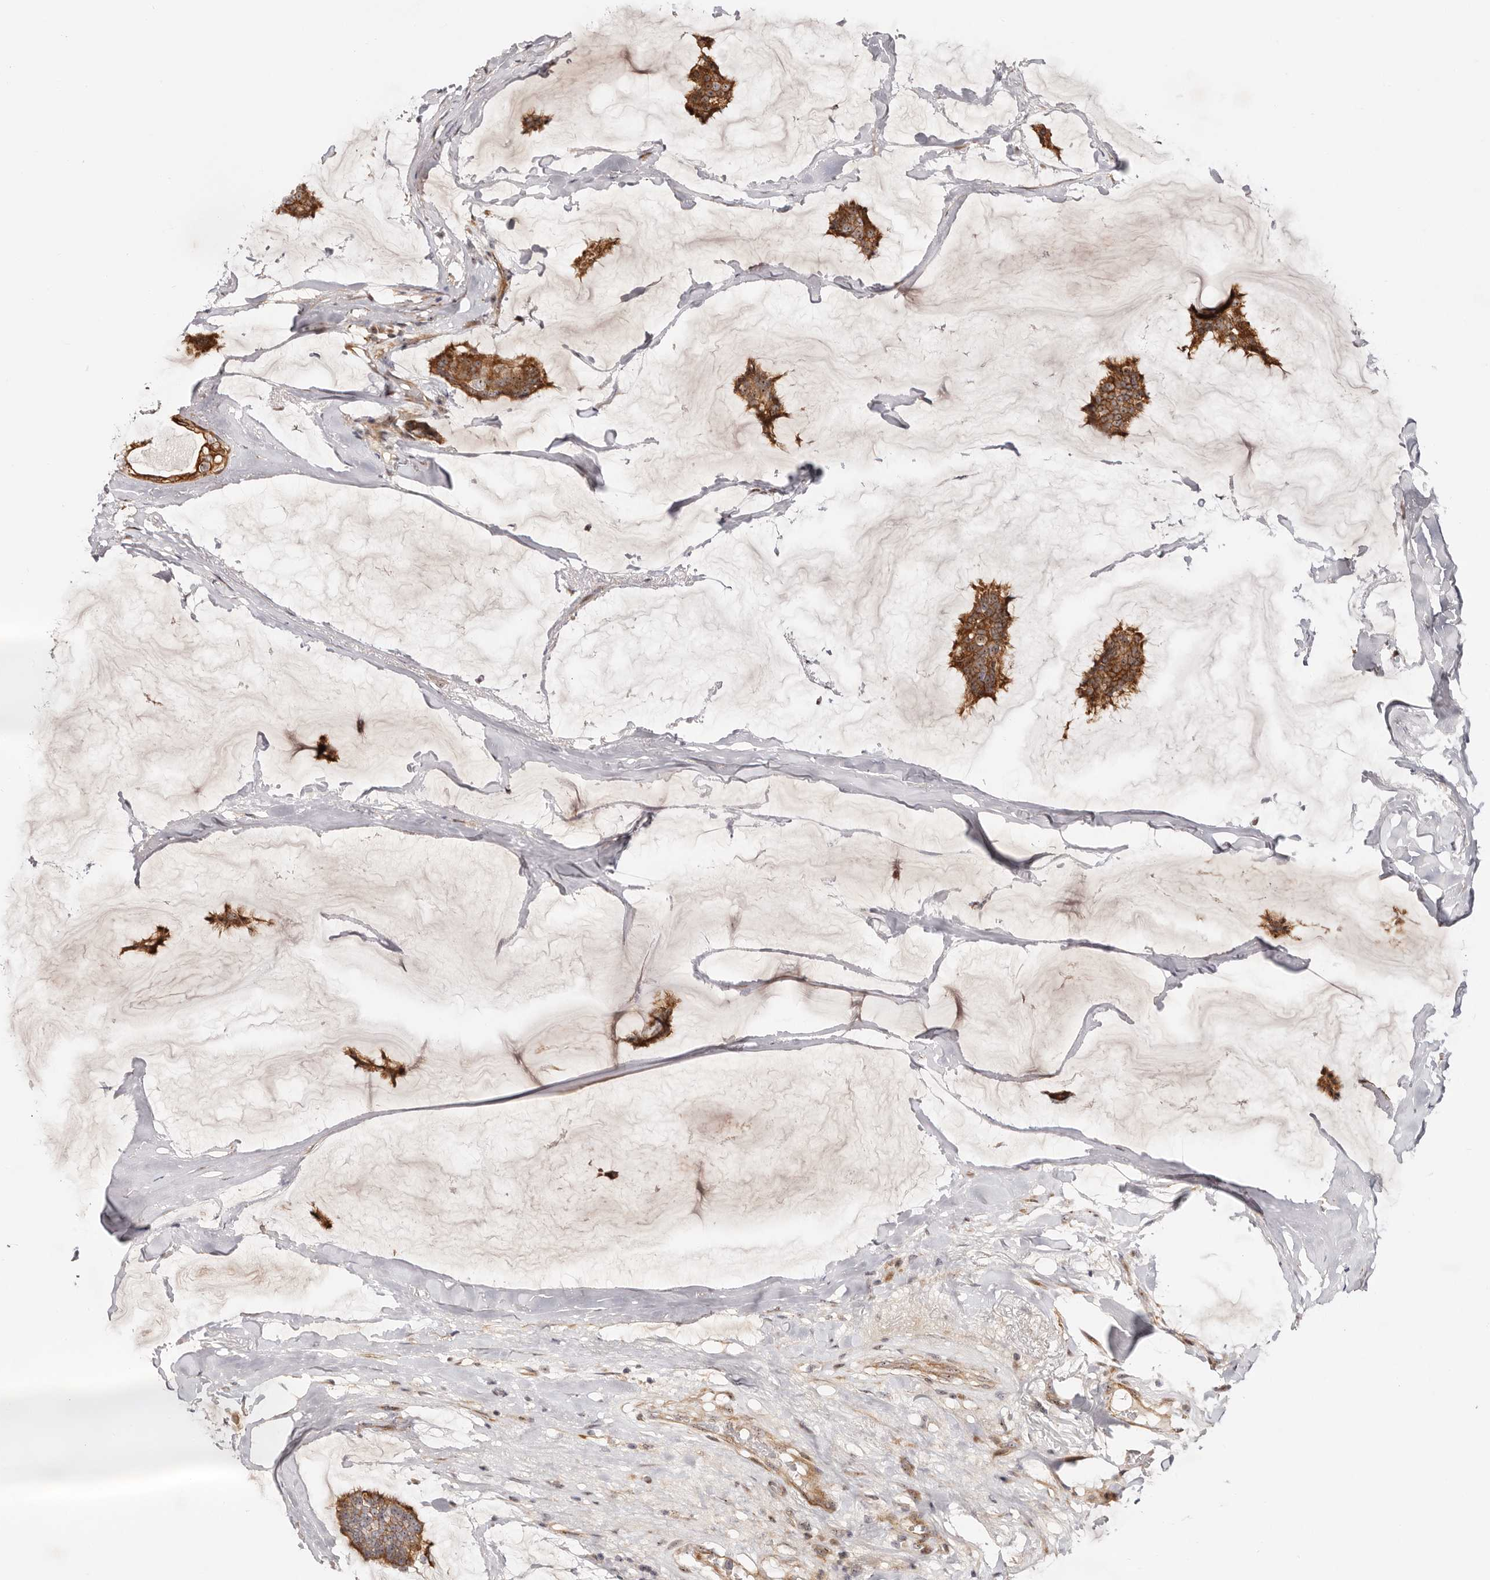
{"staining": {"intensity": "strong", "quantity": ">75%", "location": "cytoplasmic/membranous"}, "tissue": "breast cancer", "cell_type": "Tumor cells", "image_type": "cancer", "snomed": [{"axis": "morphology", "description": "Duct carcinoma"}, {"axis": "topography", "description": "Breast"}], "caption": "Infiltrating ductal carcinoma (breast) tissue shows strong cytoplasmic/membranous positivity in about >75% of tumor cells, visualized by immunohistochemistry. The protein is shown in brown color, while the nuclei are stained blue.", "gene": "ODF2L", "patient": {"sex": "female", "age": 93}}